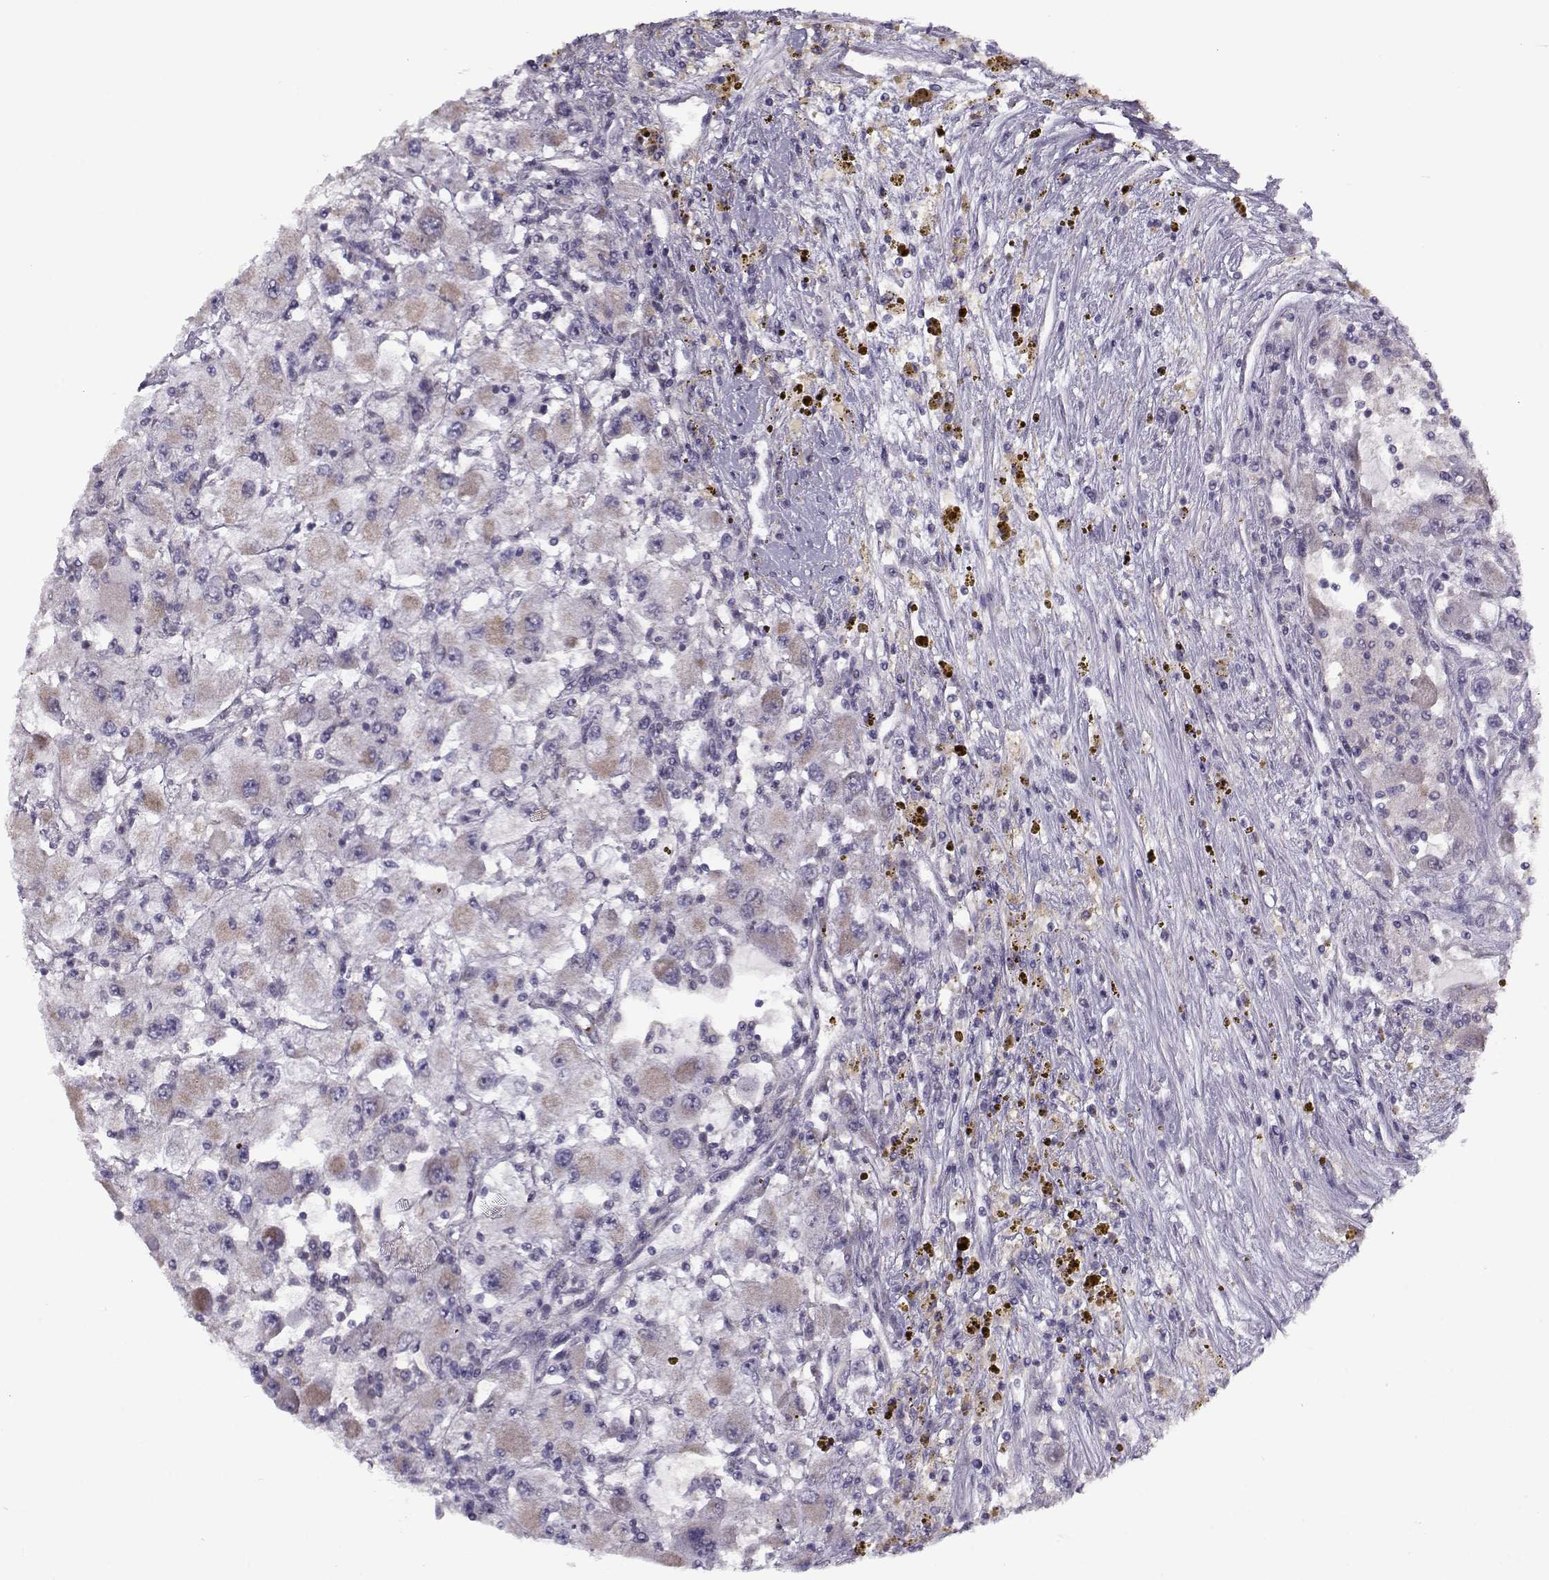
{"staining": {"intensity": "weak", "quantity": "<25%", "location": "cytoplasmic/membranous"}, "tissue": "renal cancer", "cell_type": "Tumor cells", "image_type": "cancer", "snomed": [{"axis": "morphology", "description": "Adenocarcinoma, NOS"}, {"axis": "topography", "description": "Kidney"}], "caption": "Immunohistochemistry (IHC) micrograph of renal cancer stained for a protein (brown), which demonstrates no expression in tumor cells.", "gene": "KLF17", "patient": {"sex": "female", "age": 67}}